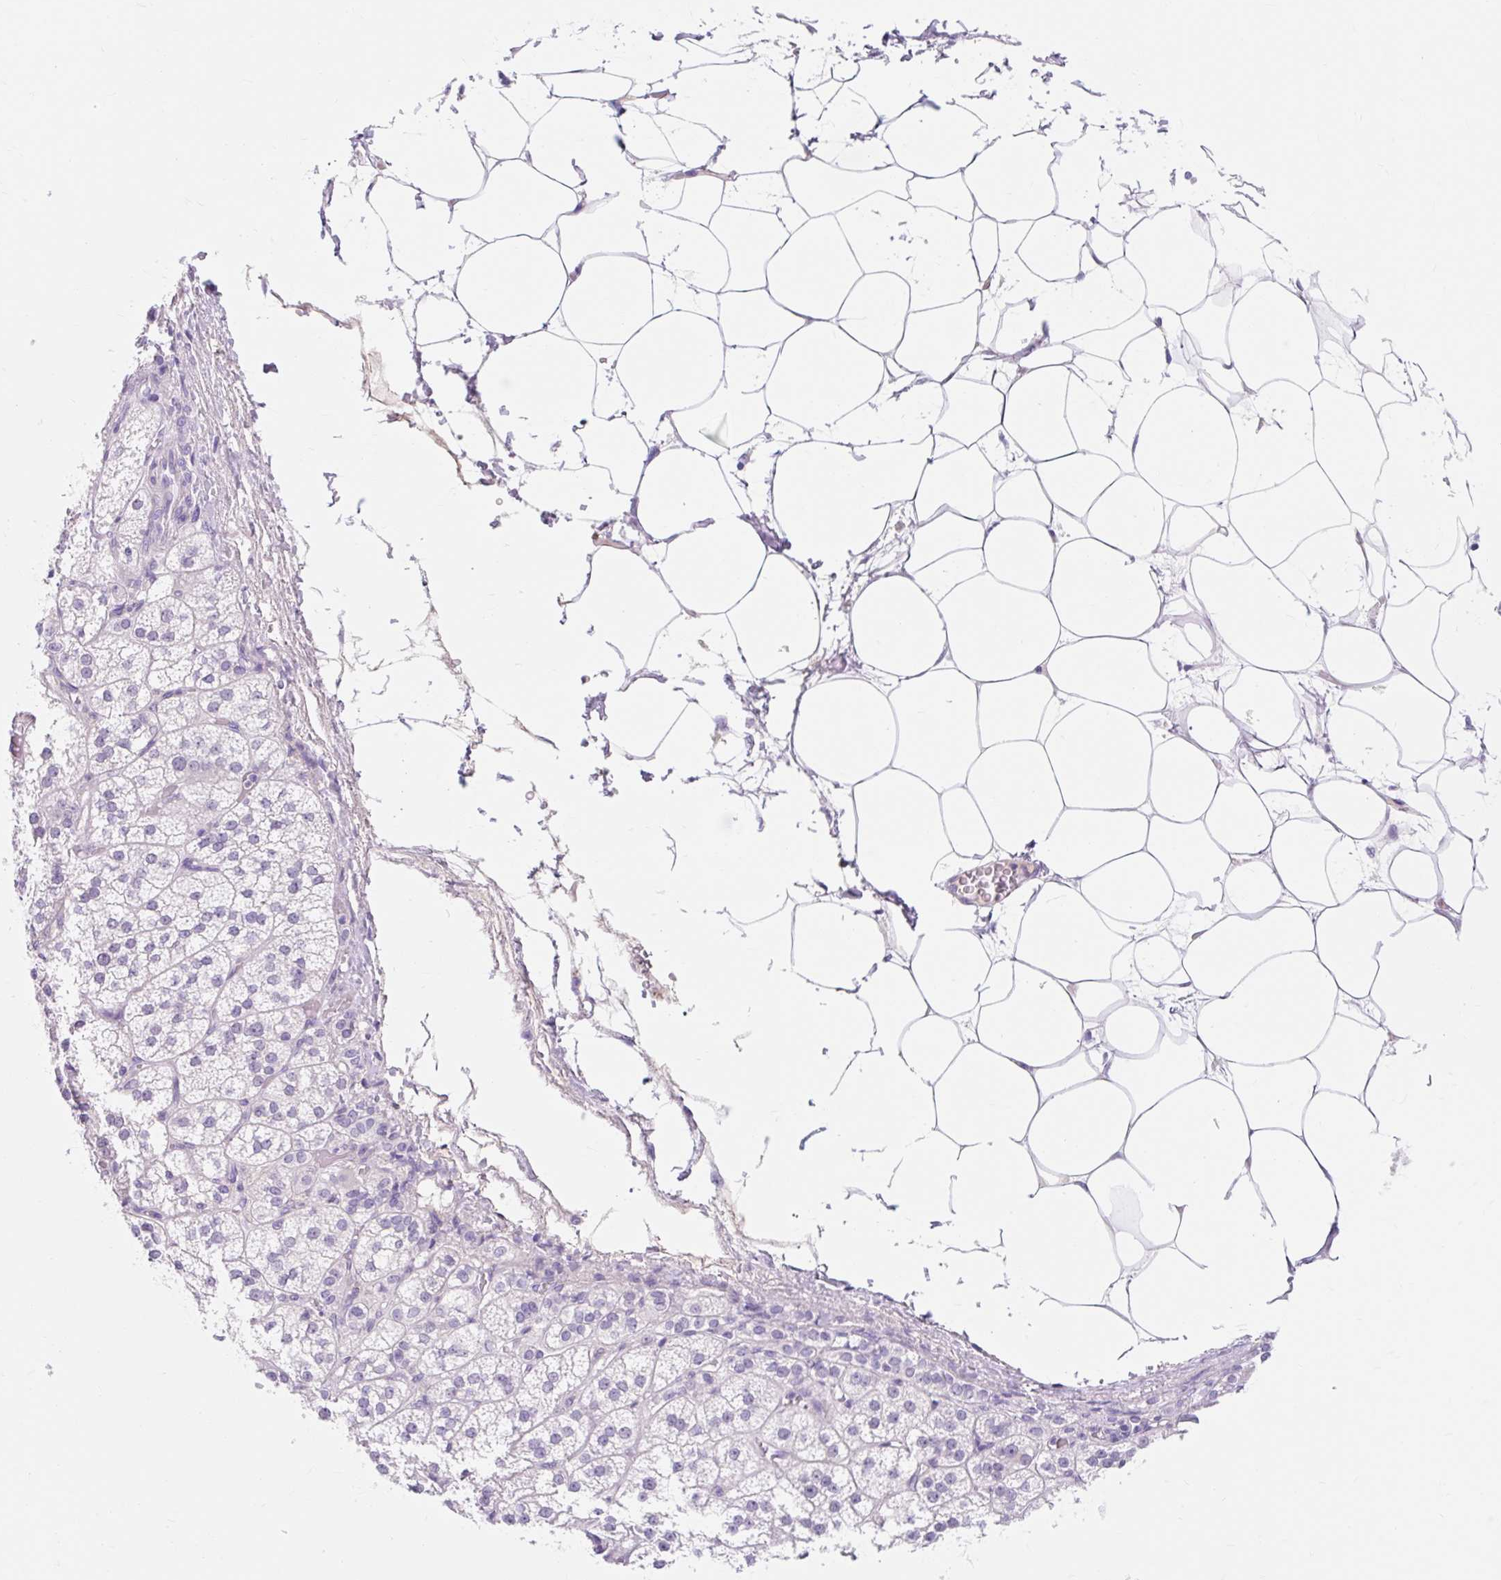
{"staining": {"intensity": "moderate", "quantity": "<25%", "location": "cytoplasmic/membranous"}, "tissue": "adrenal gland", "cell_type": "Glandular cells", "image_type": "normal", "snomed": [{"axis": "morphology", "description": "Normal tissue, NOS"}, {"axis": "topography", "description": "Adrenal gland"}], "caption": "Adrenal gland stained for a protein (brown) displays moderate cytoplasmic/membranous positive expression in approximately <25% of glandular cells.", "gene": "SLC28A1", "patient": {"sex": "female", "age": 60}}